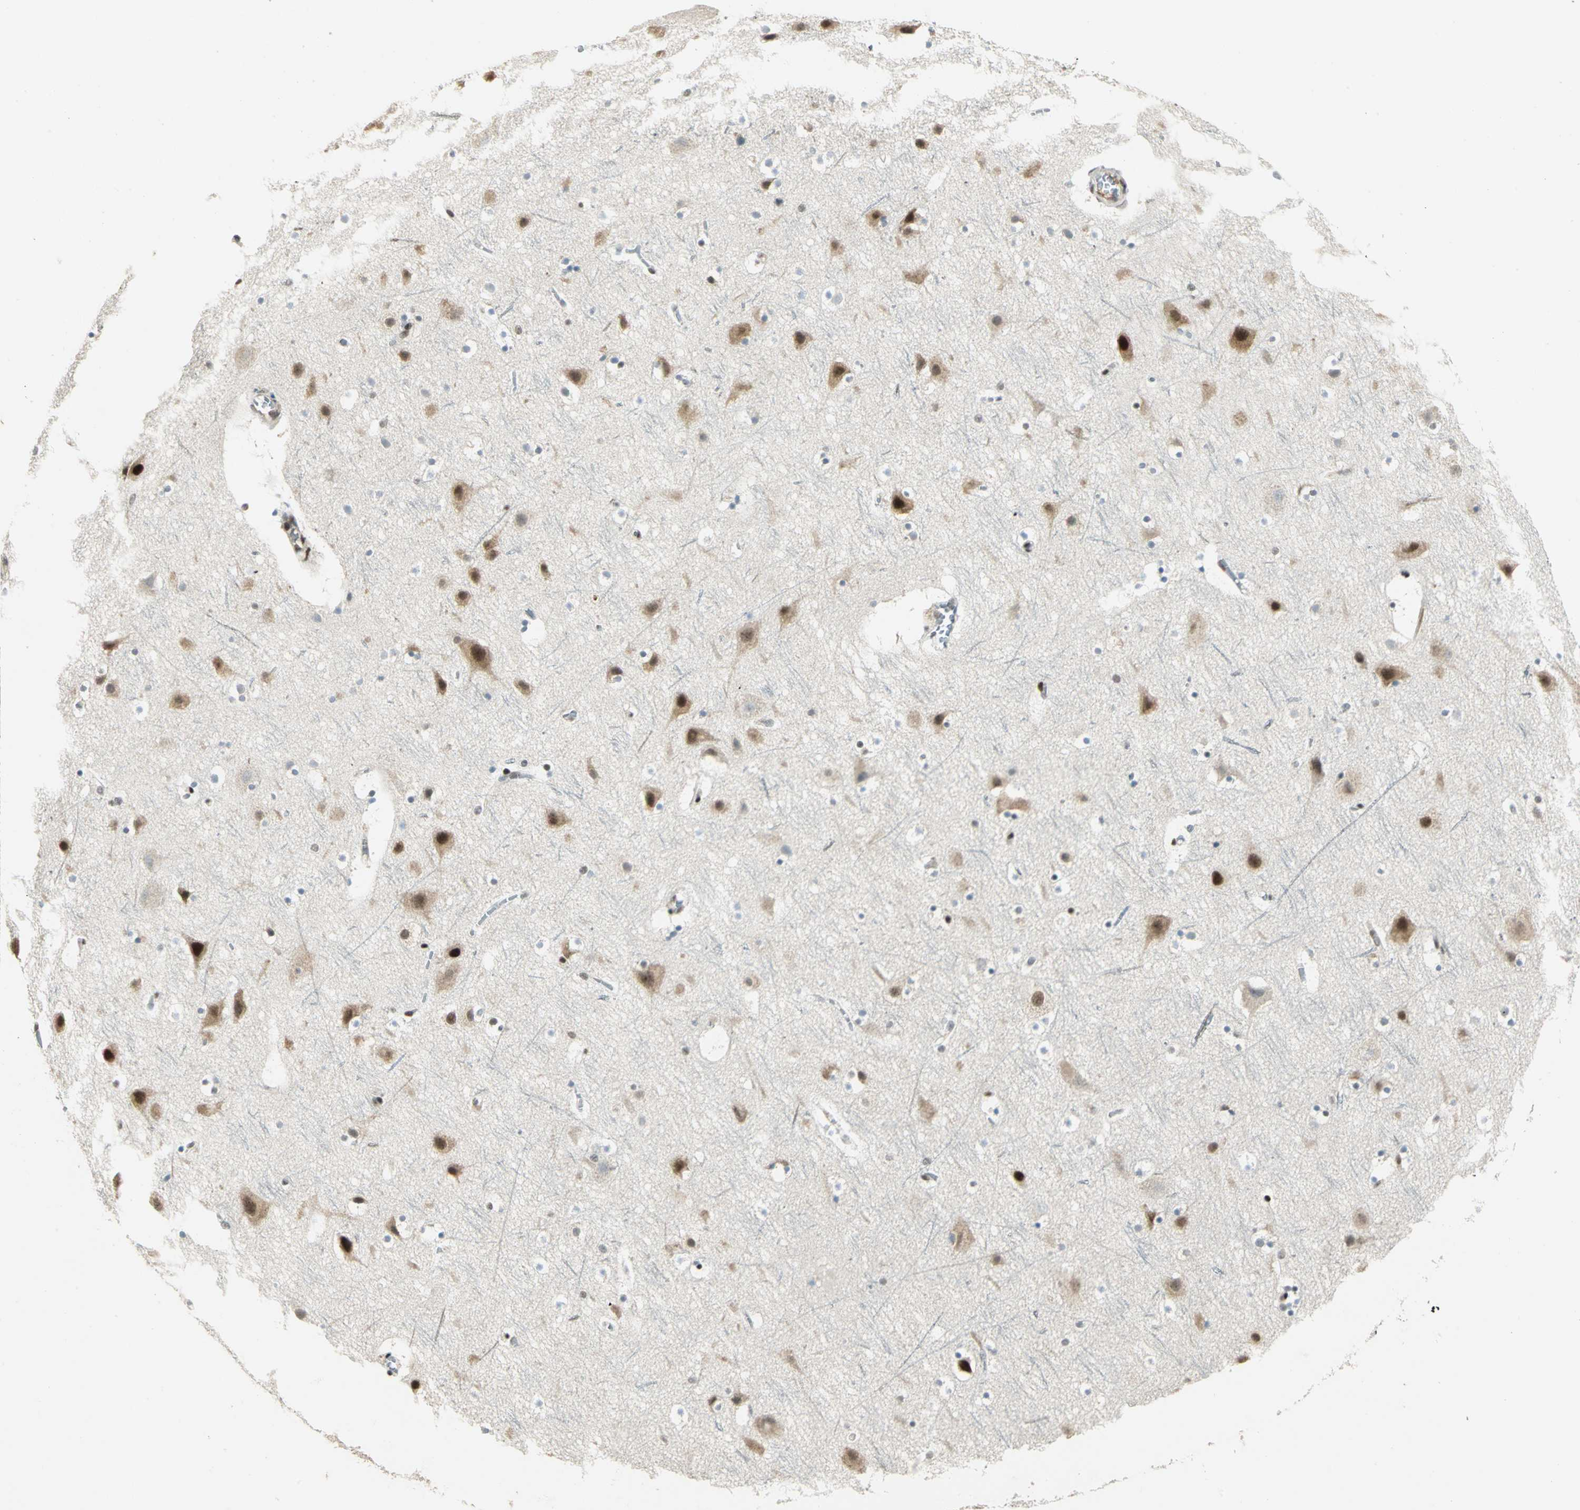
{"staining": {"intensity": "moderate", "quantity": "<25%", "location": "cytoplasmic/membranous"}, "tissue": "cerebral cortex", "cell_type": "Endothelial cells", "image_type": "normal", "snomed": [{"axis": "morphology", "description": "Normal tissue, NOS"}, {"axis": "topography", "description": "Cerebral cortex"}], "caption": "Immunohistochemical staining of normal human cerebral cortex reveals moderate cytoplasmic/membranous protein positivity in about <25% of endothelial cells.", "gene": "CCNT1", "patient": {"sex": "male", "age": 45}}